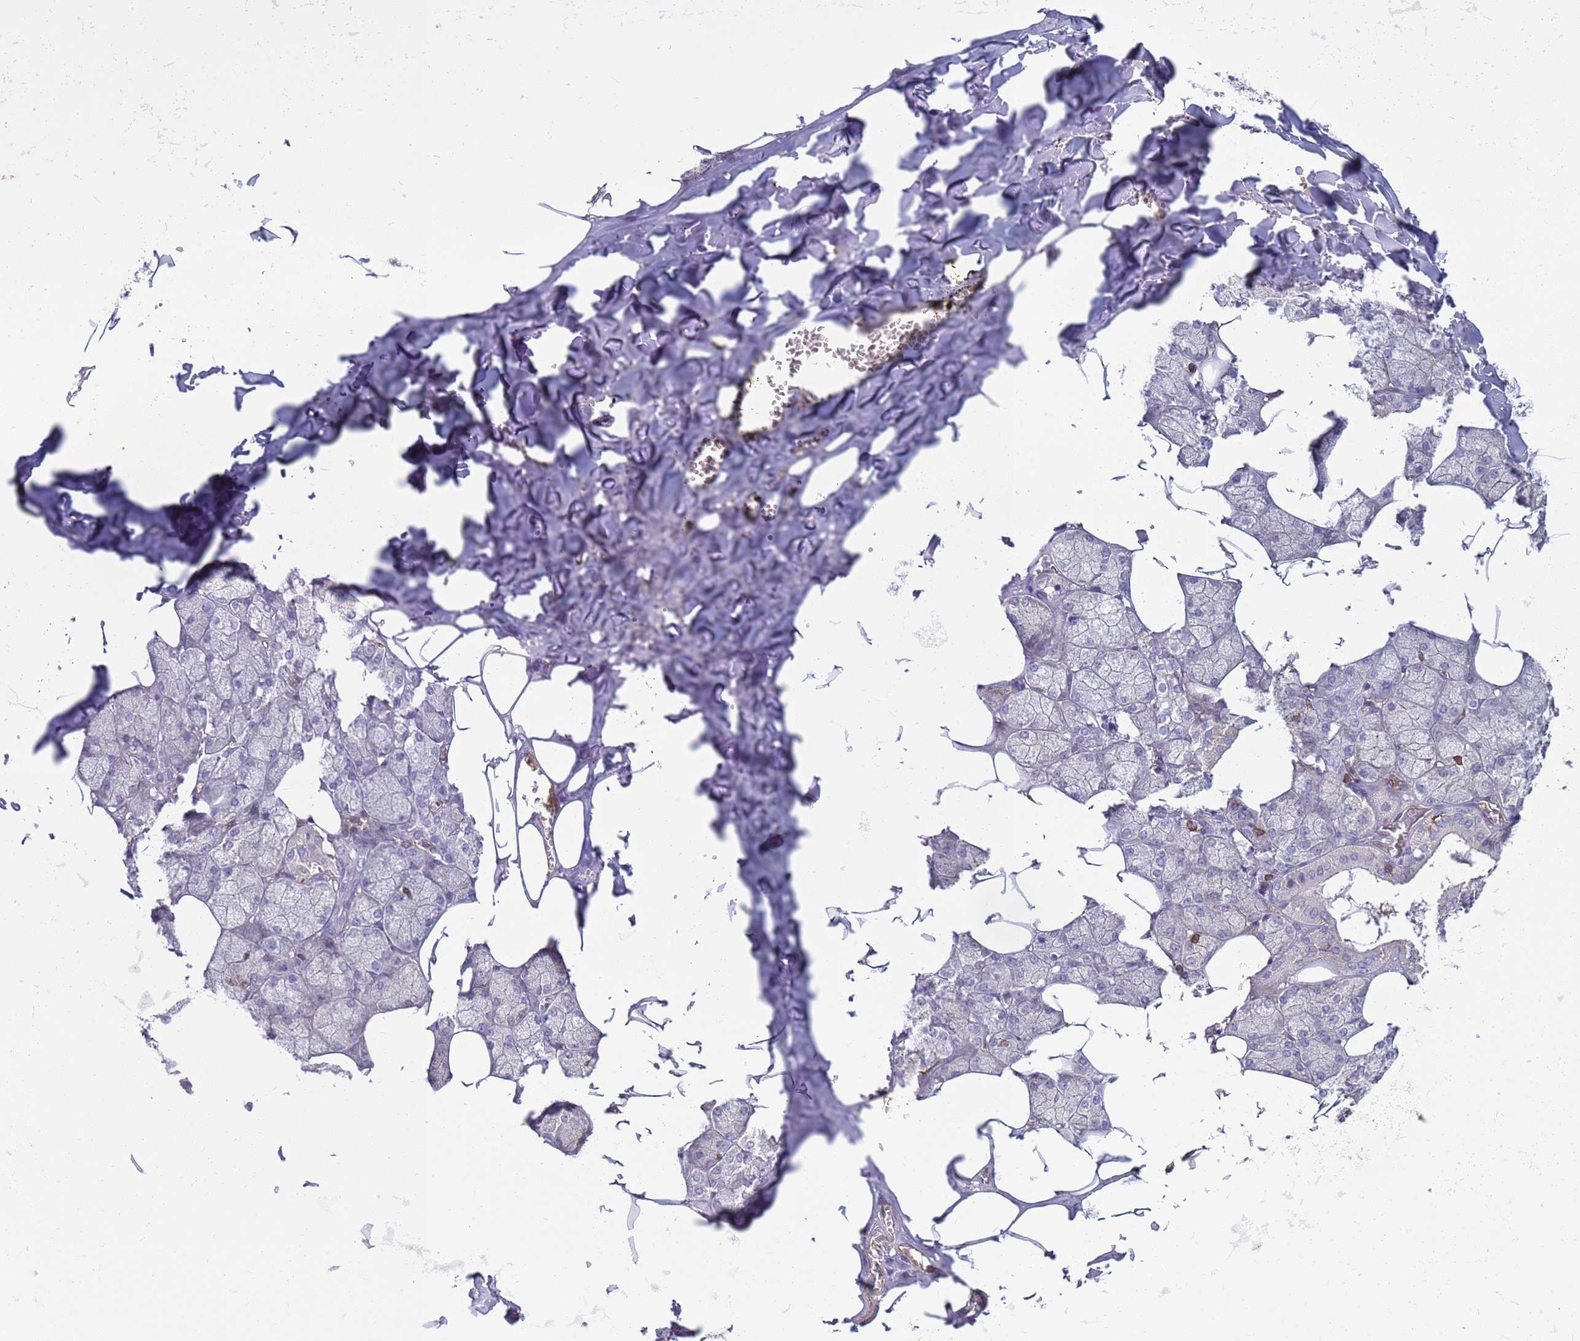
{"staining": {"intensity": "strong", "quantity": "25%-75%", "location": "cytoplasmic/membranous"}, "tissue": "salivary gland", "cell_type": "Glandular cells", "image_type": "normal", "snomed": [{"axis": "morphology", "description": "Normal tissue, NOS"}, {"axis": "topography", "description": "Salivary gland"}], "caption": "Brown immunohistochemical staining in benign human salivary gland displays strong cytoplasmic/membranous staining in approximately 25%-75% of glandular cells.", "gene": "ZBTB8OS", "patient": {"sex": "male", "age": 62}}